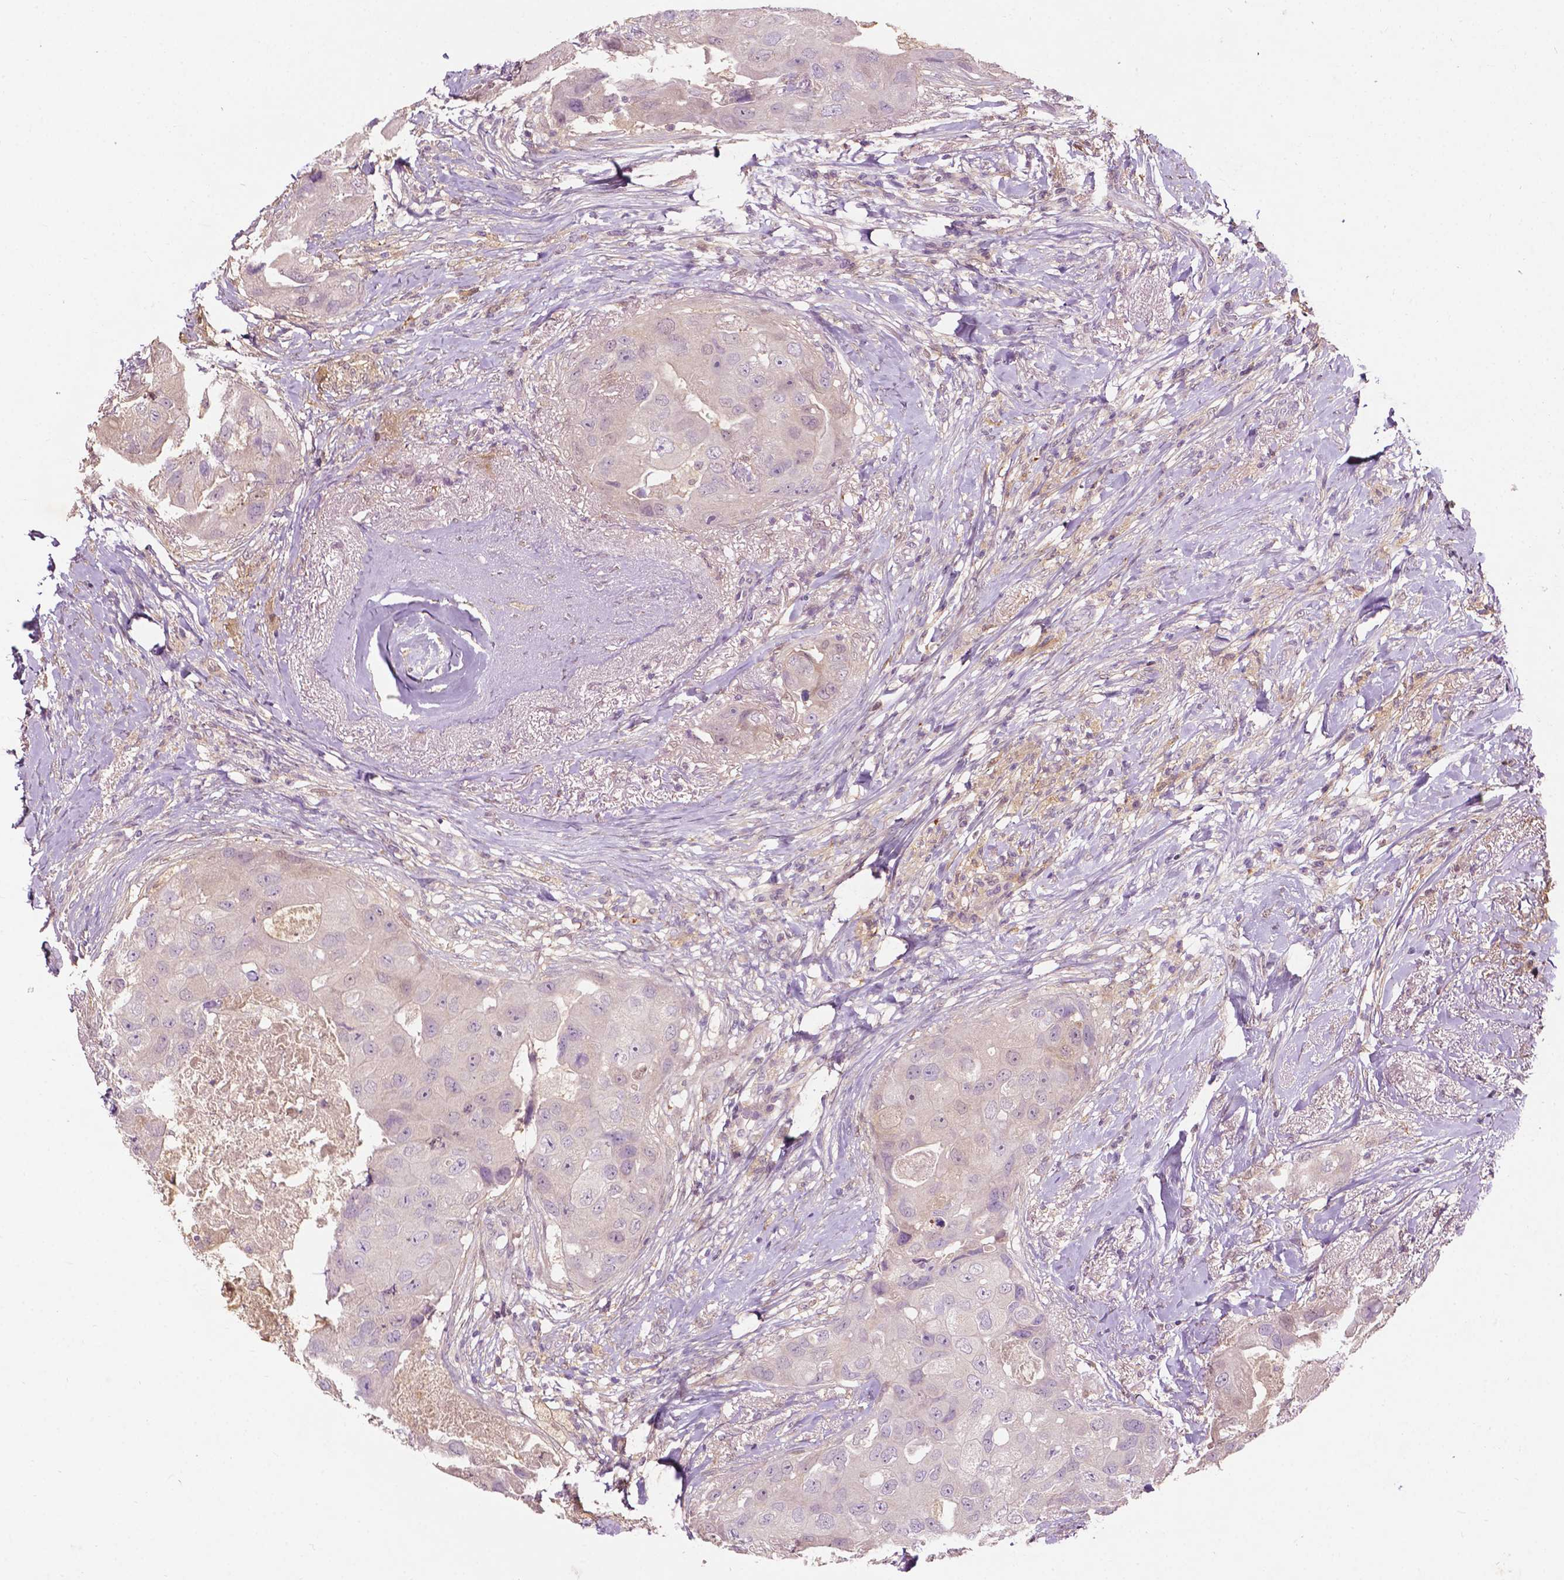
{"staining": {"intensity": "negative", "quantity": "none", "location": "none"}, "tissue": "breast cancer", "cell_type": "Tumor cells", "image_type": "cancer", "snomed": [{"axis": "morphology", "description": "Duct carcinoma"}, {"axis": "topography", "description": "Breast"}], "caption": "DAB (3,3'-diaminobenzidine) immunohistochemical staining of breast cancer (intraductal carcinoma) shows no significant expression in tumor cells.", "gene": "GPR37", "patient": {"sex": "female", "age": 43}}